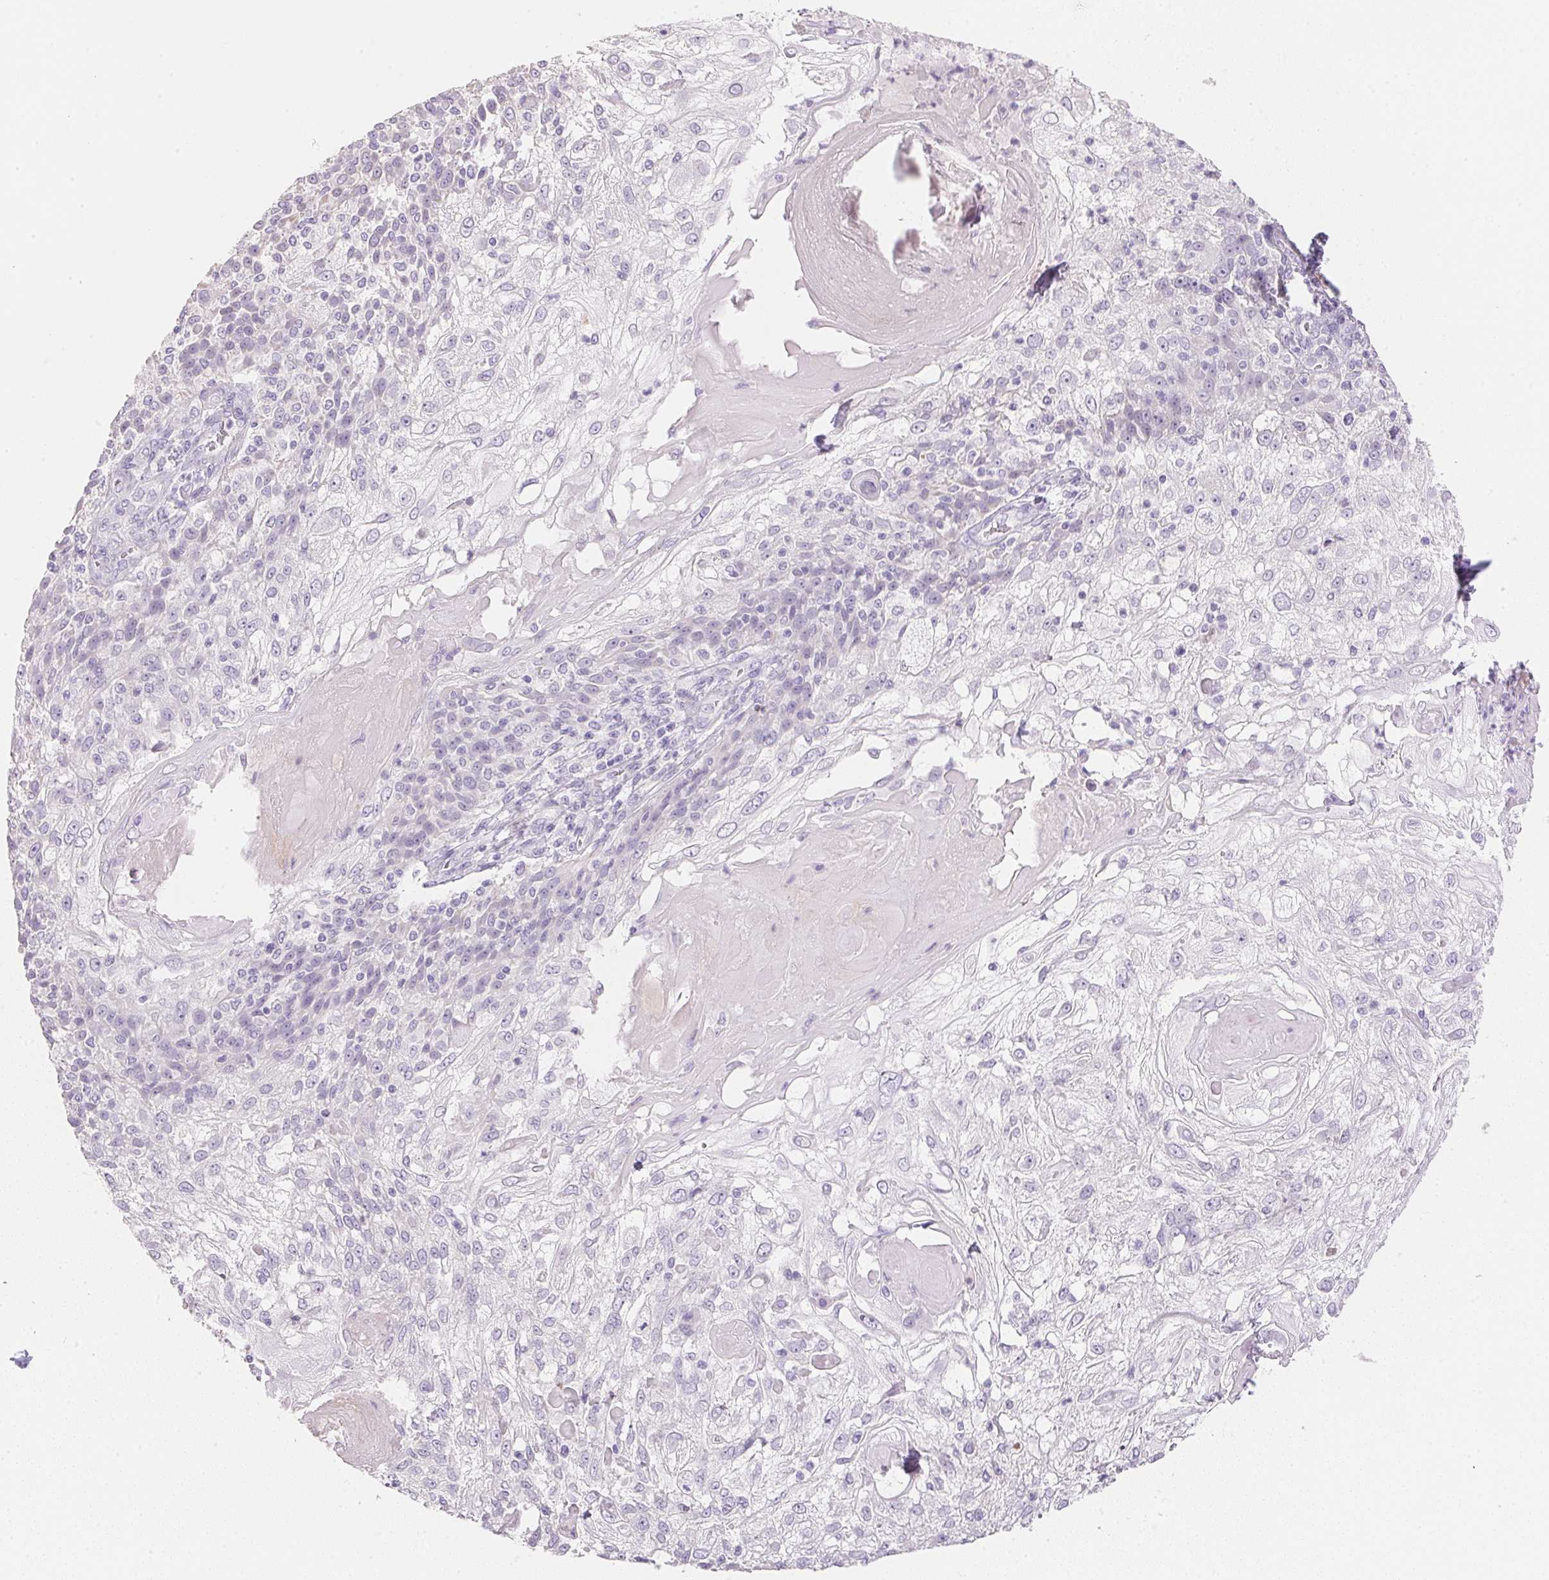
{"staining": {"intensity": "negative", "quantity": "none", "location": "none"}, "tissue": "skin cancer", "cell_type": "Tumor cells", "image_type": "cancer", "snomed": [{"axis": "morphology", "description": "Normal tissue, NOS"}, {"axis": "morphology", "description": "Squamous cell carcinoma, NOS"}, {"axis": "topography", "description": "Skin"}], "caption": "This is a photomicrograph of IHC staining of squamous cell carcinoma (skin), which shows no positivity in tumor cells.", "gene": "KCNE2", "patient": {"sex": "female", "age": 83}}